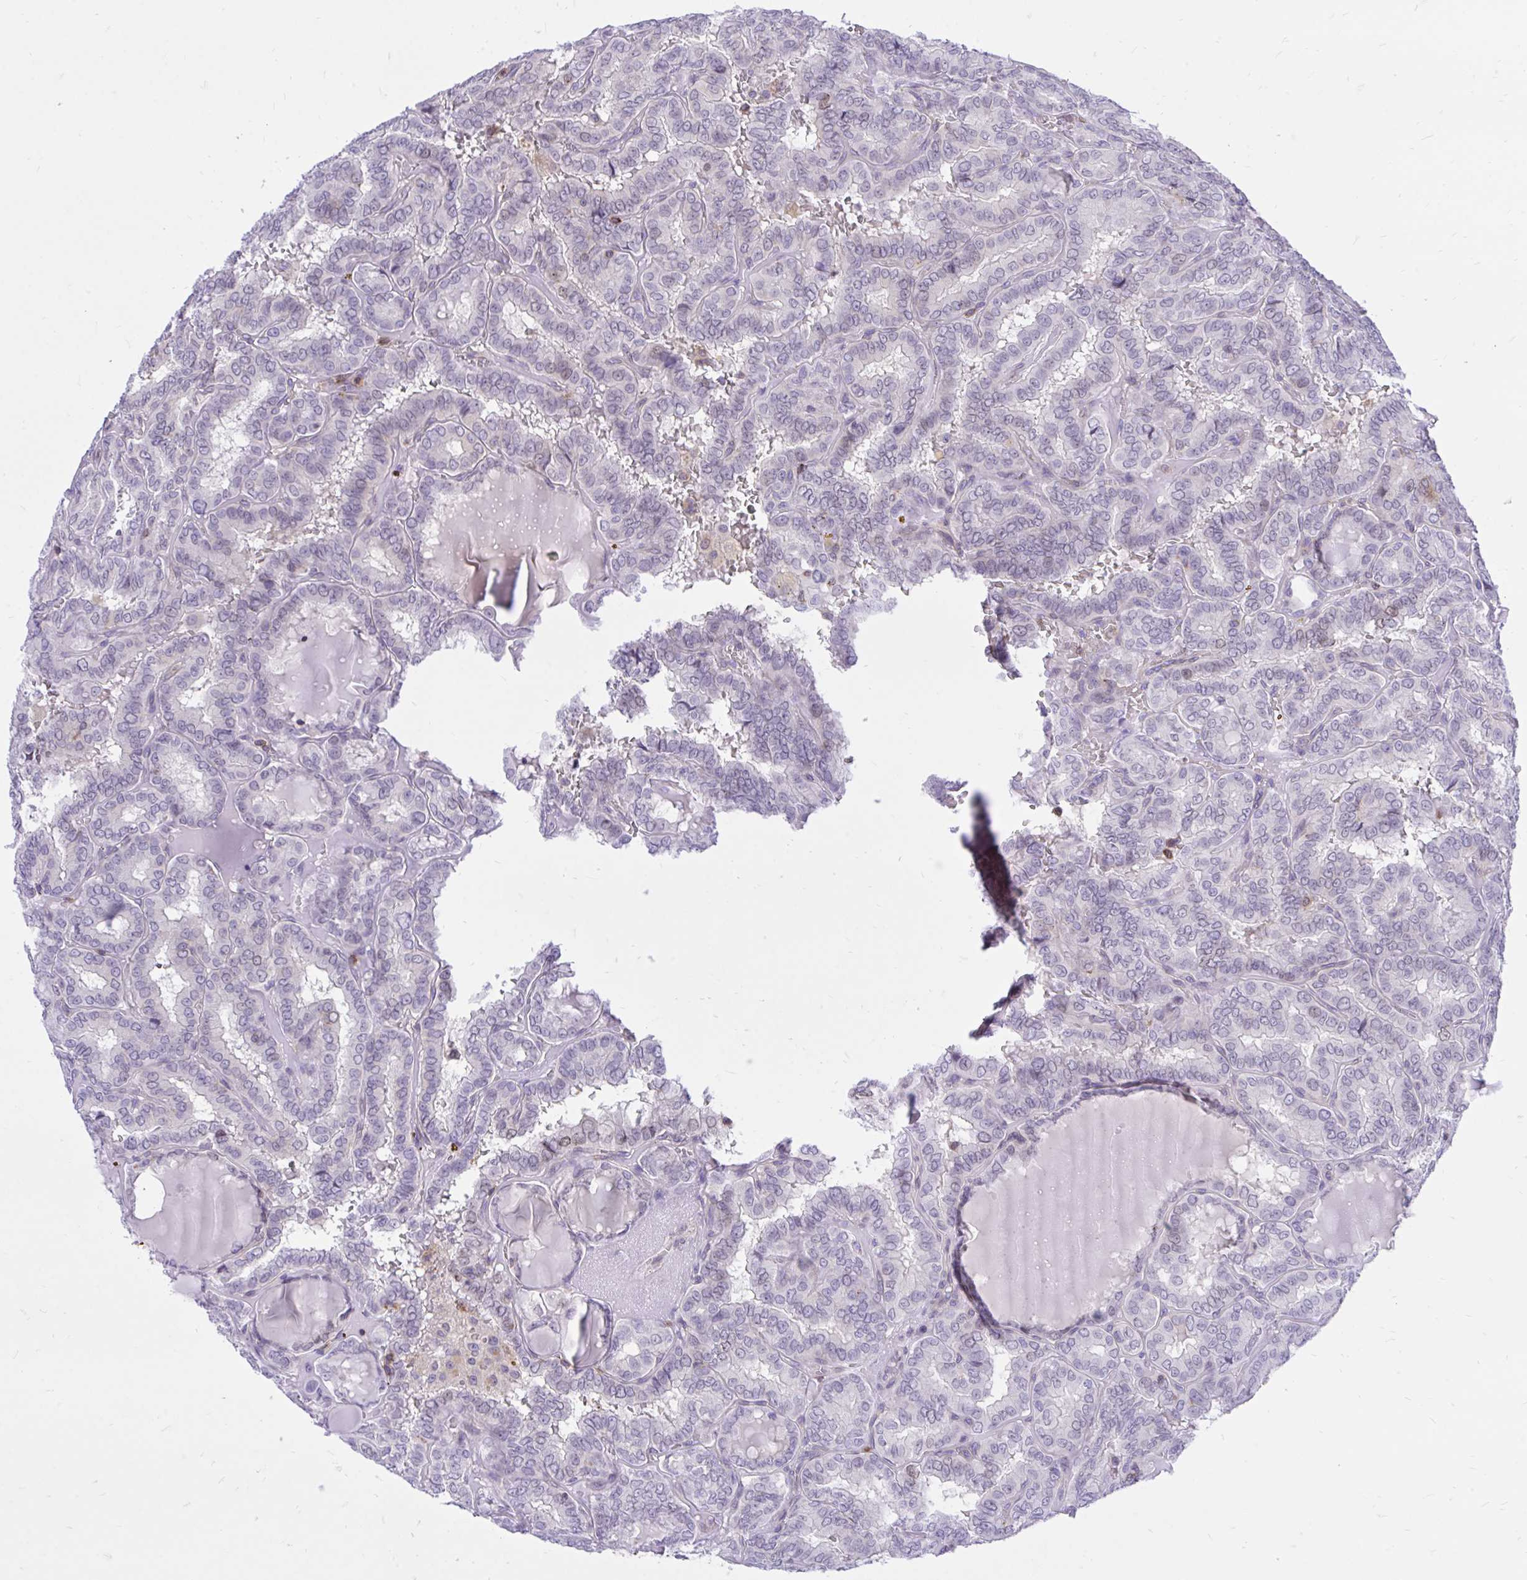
{"staining": {"intensity": "negative", "quantity": "none", "location": "none"}, "tissue": "thyroid cancer", "cell_type": "Tumor cells", "image_type": "cancer", "snomed": [{"axis": "morphology", "description": "Papillary adenocarcinoma, NOS"}, {"axis": "topography", "description": "Thyroid gland"}], "caption": "A high-resolution micrograph shows immunohistochemistry (IHC) staining of papillary adenocarcinoma (thyroid), which reveals no significant staining in tumor cells. (Stains: DAB (3,3'-diaminobenzidine) immunohistochemistry (IHC) with hematoxylin counter stain, Microscopy: brightfield microscopy at high magnification).", "gene": "CXCL8", "patient": {"sex": "female", "age": 46}}